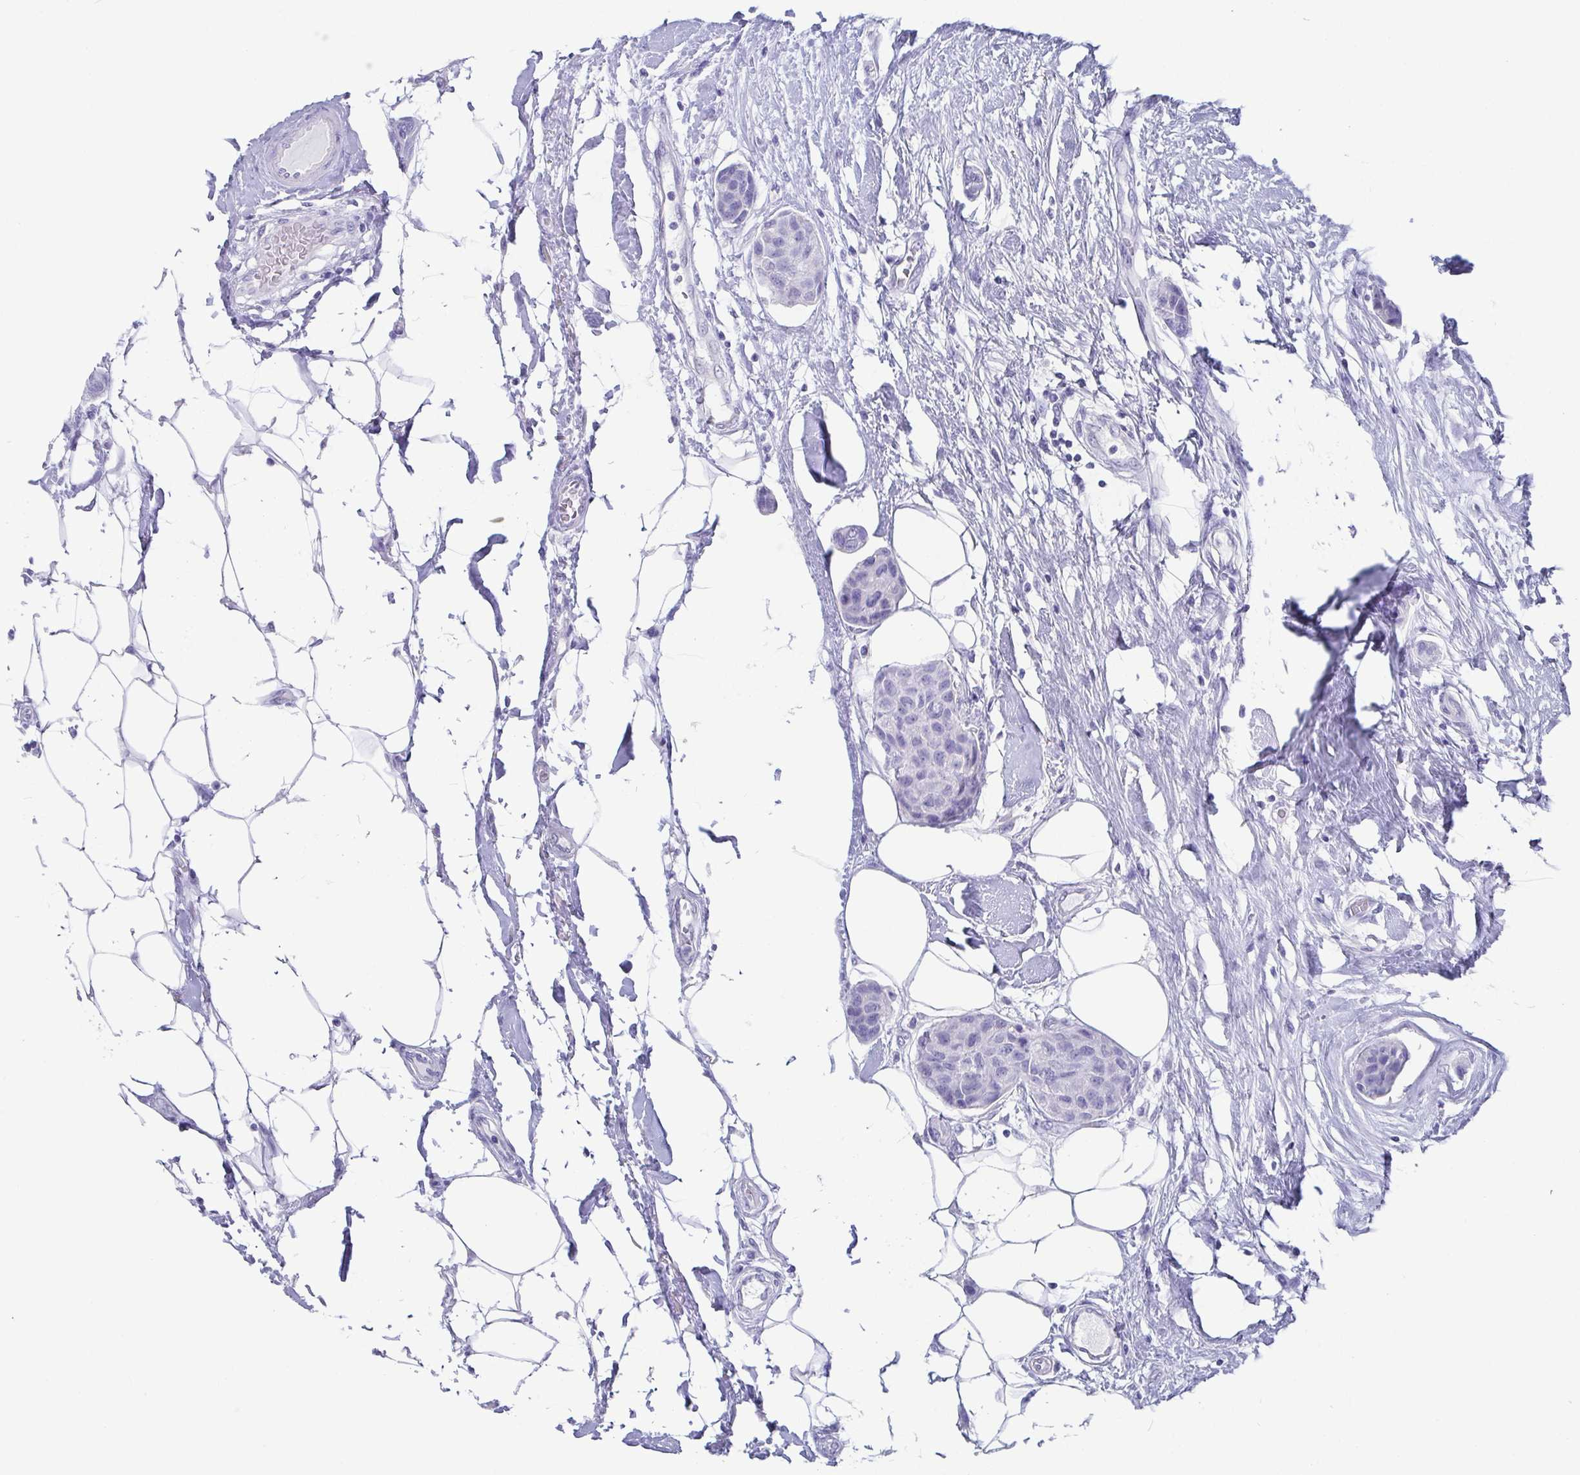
{"staining": {"intensity": "negative", "quantity": "none", "location": "none"}, "tissue": "breast cancer", "cell_type": "Tumor cells", "image_type": "cancer", "snomed": [{"axis": "morphology", "description": "Duct carcinoma"}, {"axis": "topography", "description": "Breast"}, {"axis": "topography", "description": "Lymph node"}], "caption": "Histopathology image shows no protein staining in tumor cells of invasive ductal carcinoma (breast) tissue.", "gene": "SCGN", "patient": {"sex": "female", "age": 80}}